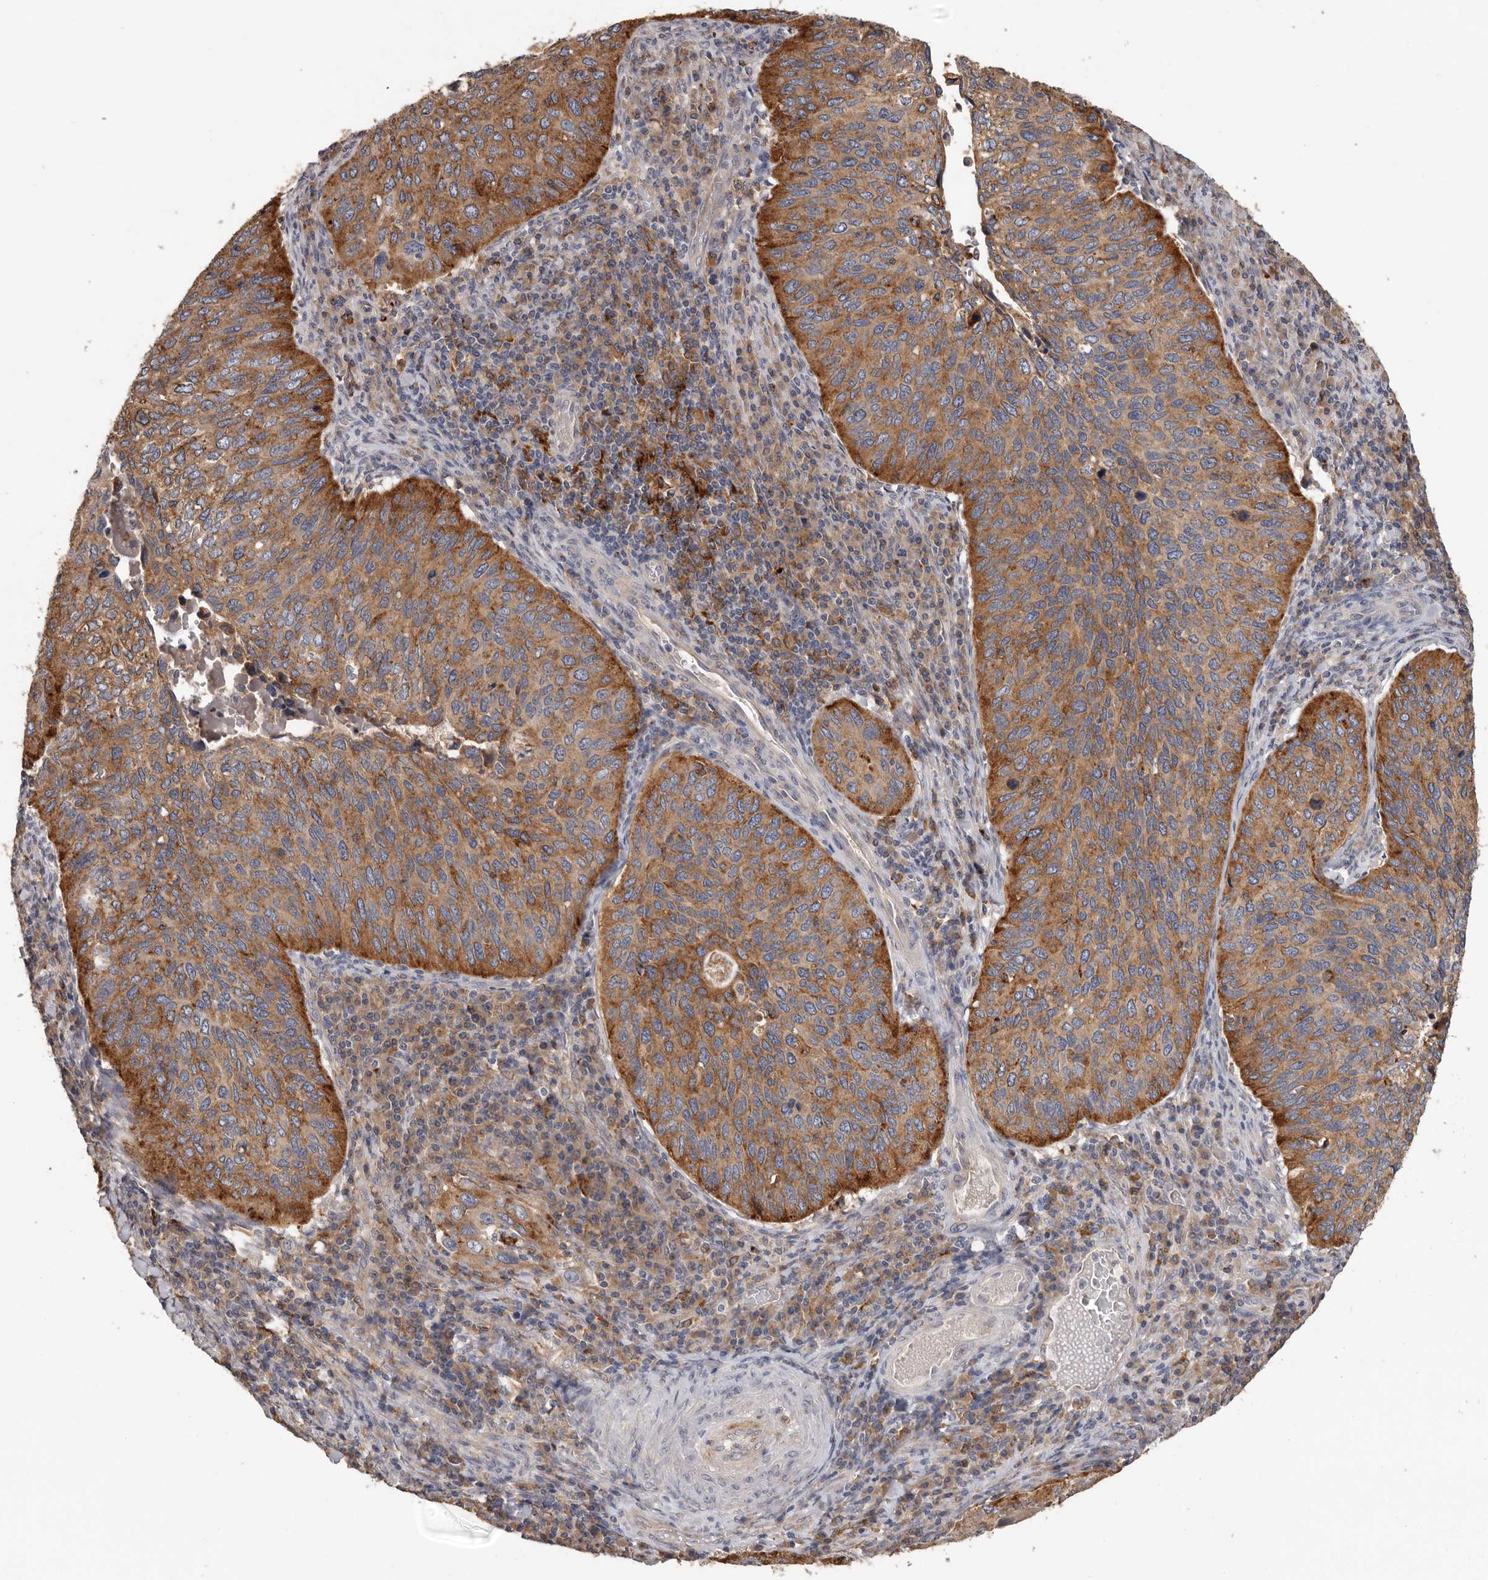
{"staining": {"intensity": "strong", "quantity": ">75%", "location": "cytoplasmic/membranous"}, "tissue": "cervical cancer", "cell_type": "Tumor cells", "image_type": "cancer", "snomed": [{"axis": "morphology", "description": "Squamous cell carcinoma, NOS"}, {"axis": "topography", "description": "Cervix"}], "caption": "Immunohistochemical staining of cervical squamous cell carcinoma reveals high levels of strong cytoplasmic/membranous staining in about >75% of tumor cells.", "gene": "TFRC", "patient": {"sex": "female", "age": 38}}